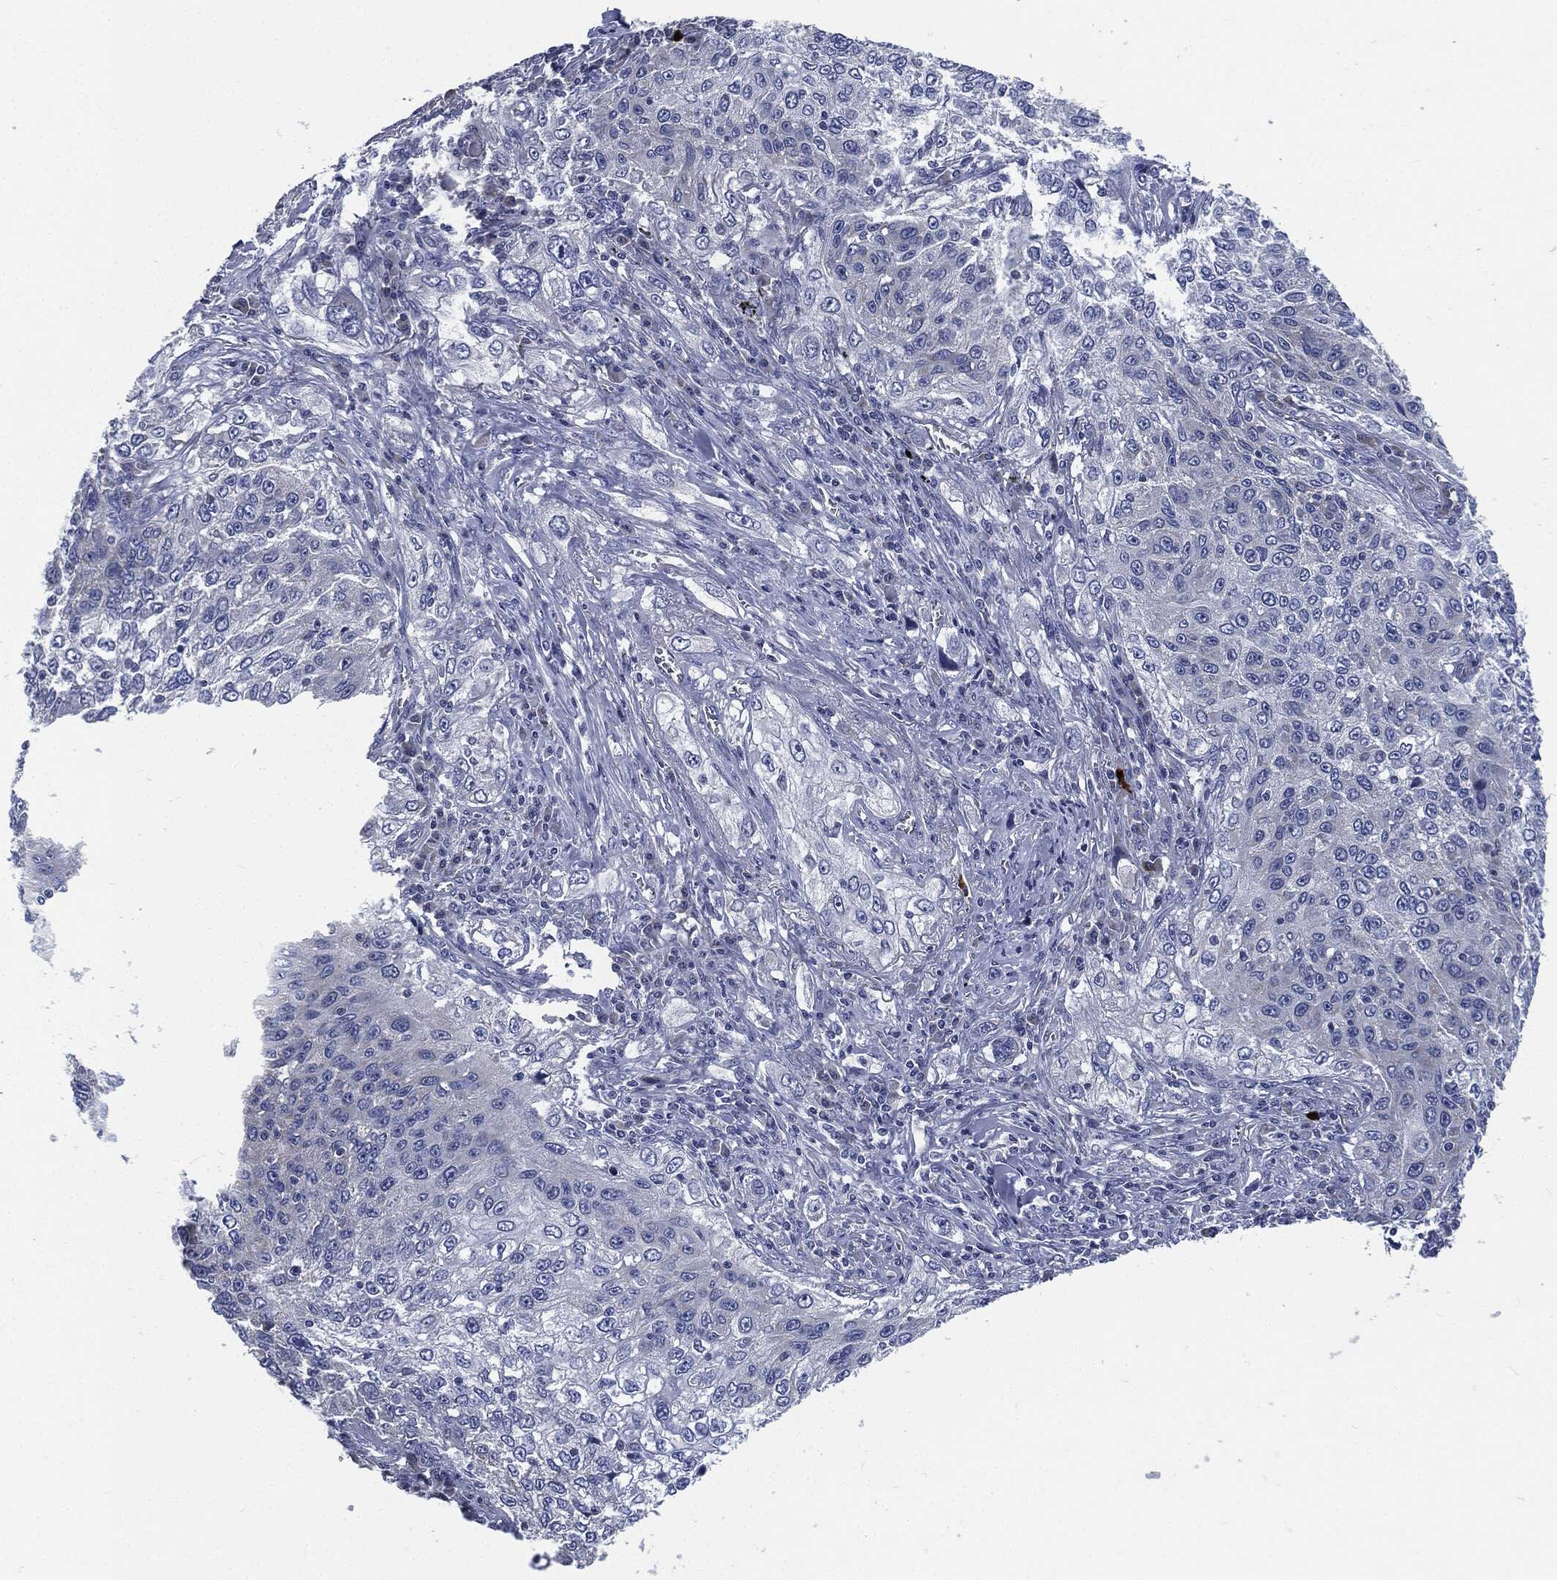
{"staining": {"intensity": "negative", "quantity": "none", "location": "none"}, "tissue": "lung cancer", "cell_type": "Tumor cells", "image_type": "cancer", "snomed": [{"axis": "morphology", "description": "Squamous cell carcinoma, NOS"}, {"axis": "topography", "description": "Lung"}], "caption": "A high-resolution image shows IHC staining of squamous cell carcinoma (lung), which reveals no significant expression in tumor cells.", "gene": "SIGLEC9", "patient": {"sex": "female", "age": 69}}